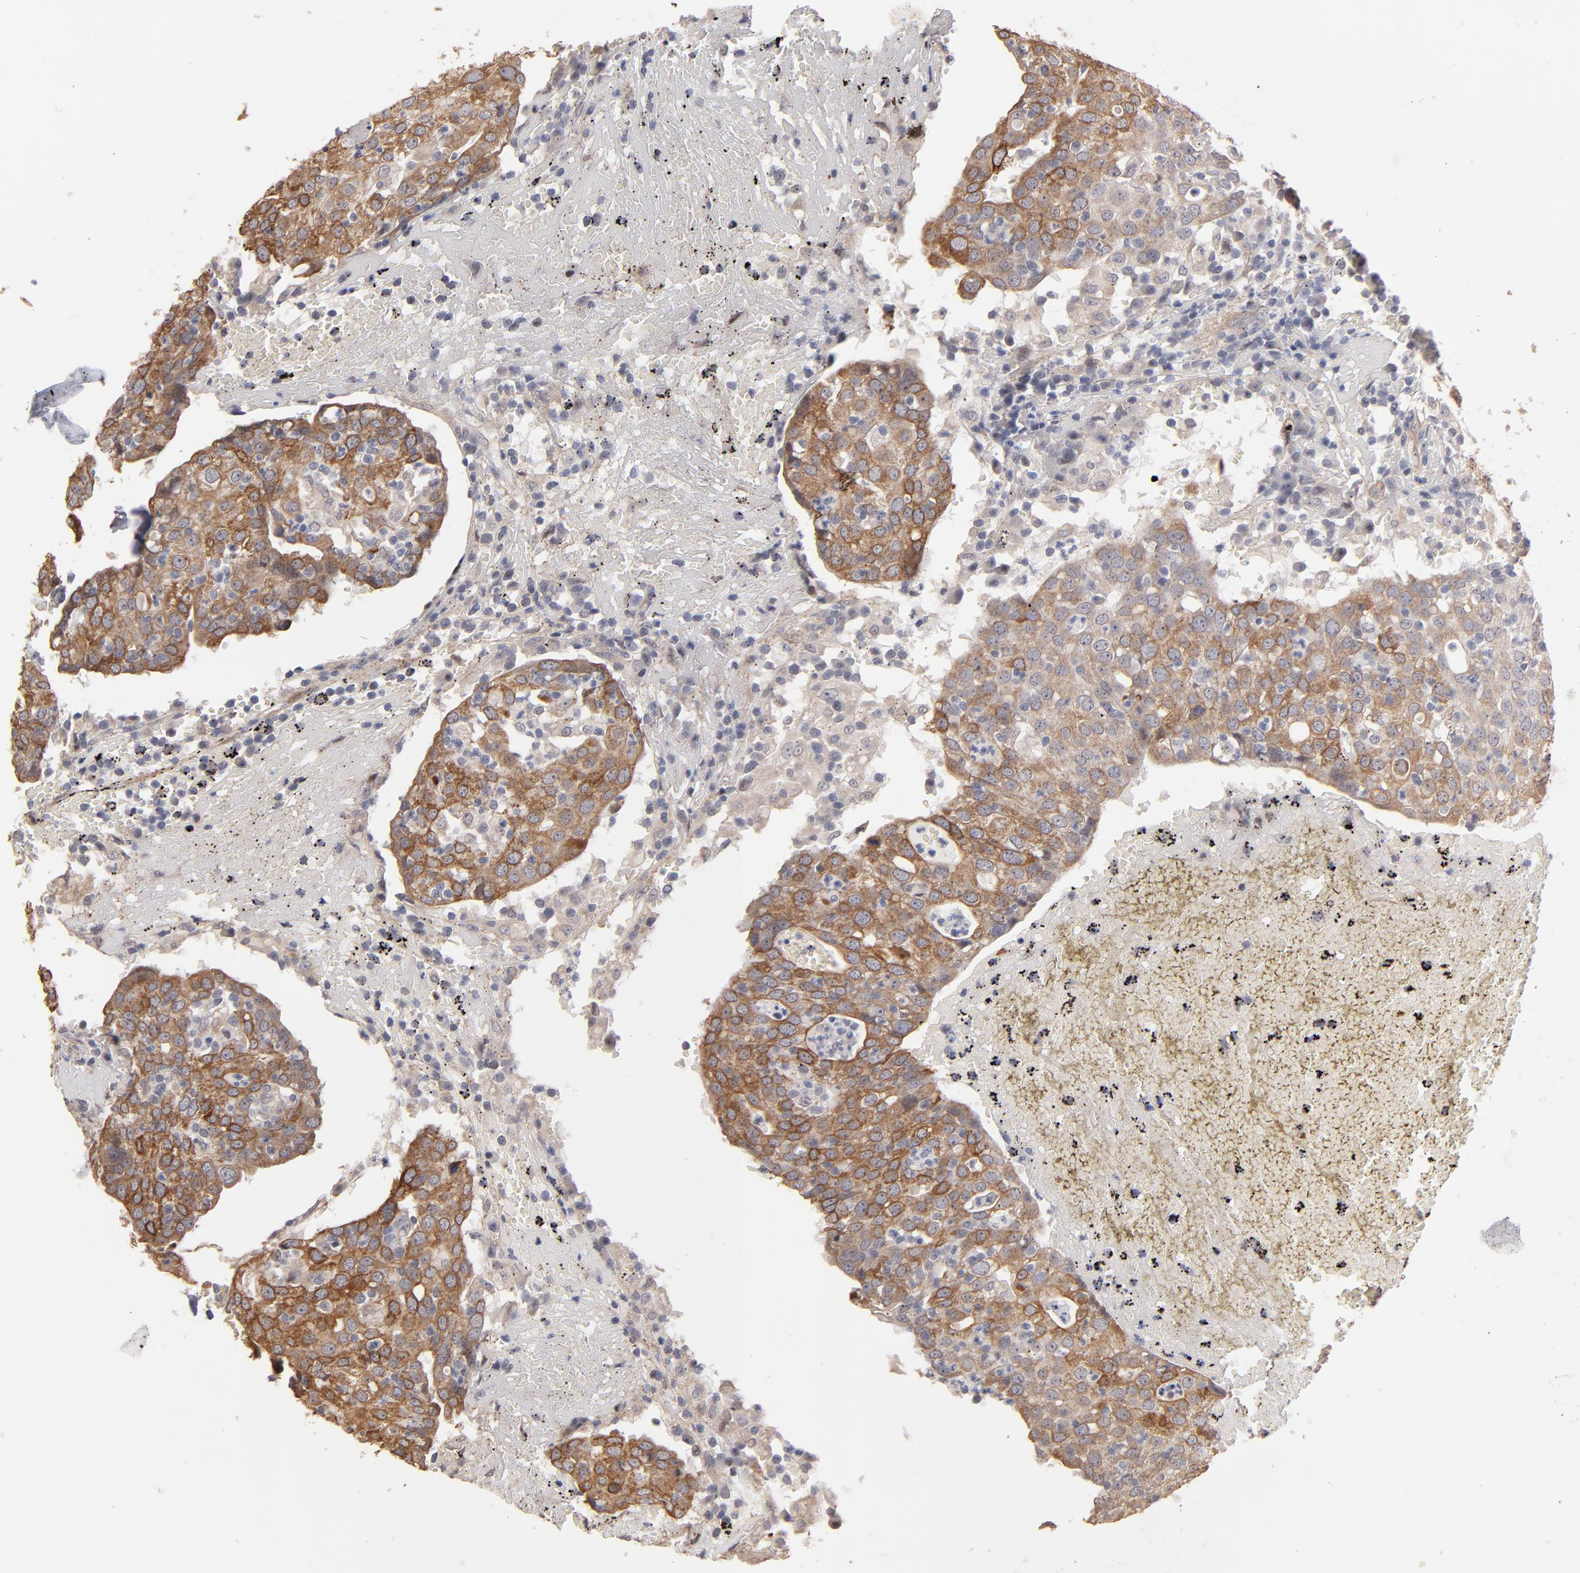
{"staining": {"intensity": "moderate", "quantity": "25%-75%", "location": "cytoplasmic/membranous"}, "tissue": "head and neck cancer", "cell_type": "Tumor cells", "image_type": "cancer", "snomed": [{"axis": "morphology", "description": "Adenocarcinoma, NOS"}, {"axis": "topography", "description": "Salivary gland"}, {"axis": "topography", "description": "Head-Neck"}], "caption": "Brown immunohistochemical staining in adenocarcinoma (head and neck) exhibits moderate cytoplasmic/membranous positivity in about 25%-75% of tumor cells.", "gene": "PGRMC1", "patient": {"sex": "female", "age": 65}}